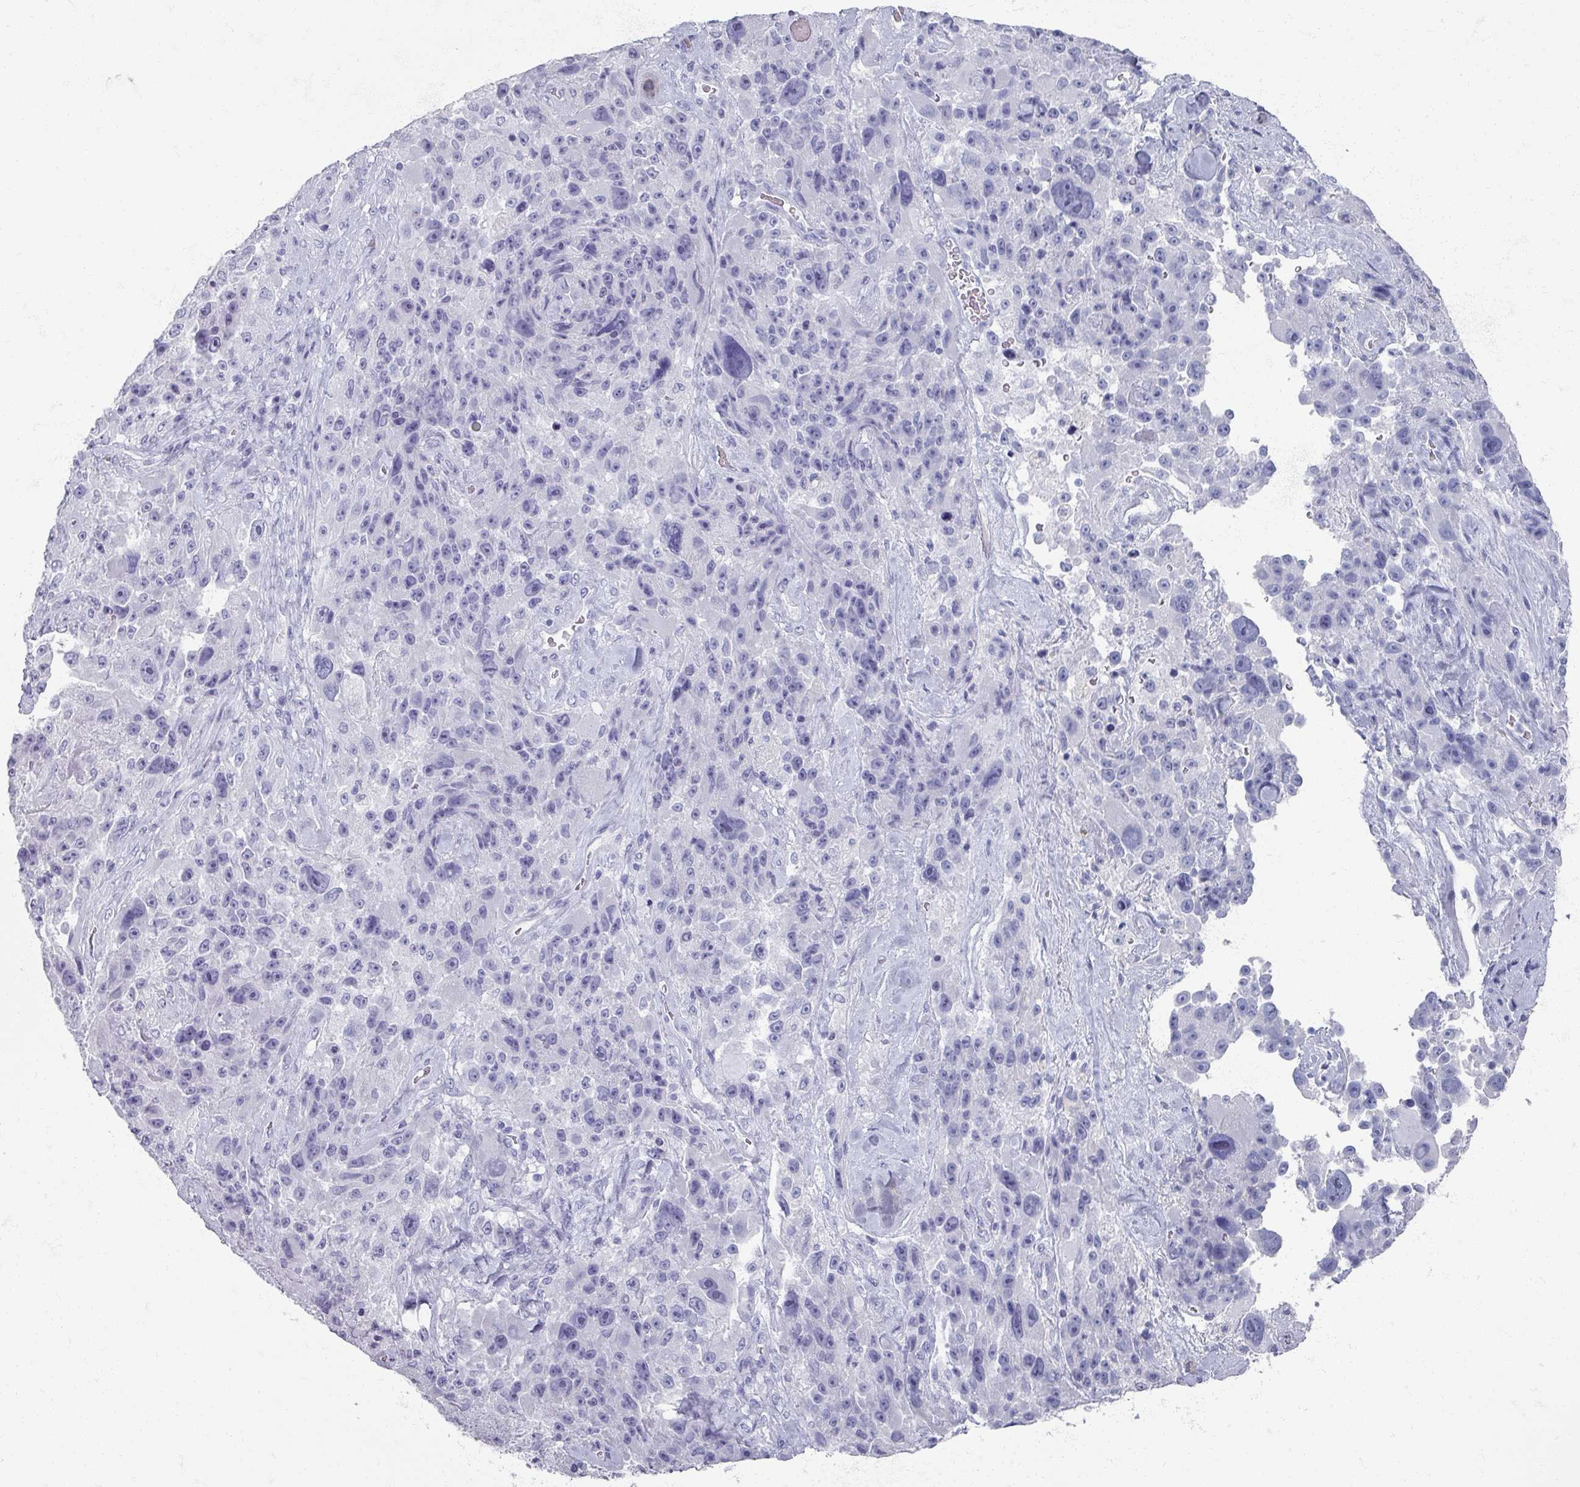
{"staining": {"intensity": "negative", "quantity": "none", "location": "none"}, "tissue": "melanoma", "cell_type": "Tumor cells", "image_type": "cancer", "snomed": [{"axis": "morphology", "description": "Malignant melanoma, Metastatic site"}, {"axis": "topography", "description": "Lymph node"}], "caption": "Immunohistochemistry histopathology image of neoplastic tissue: human malignant melanoma (metastatic site) stained with DAB (3,3'-diaminobenzidine) exhibits no significant protein positivity in tumor cells. (Stains: DAB immunohistochemistry with hematoxylin counter stain, Microscopy: brightfield microscopy at high magnification).", "gene": "OMG", "patient": {"sex": "male", "age": 62}}